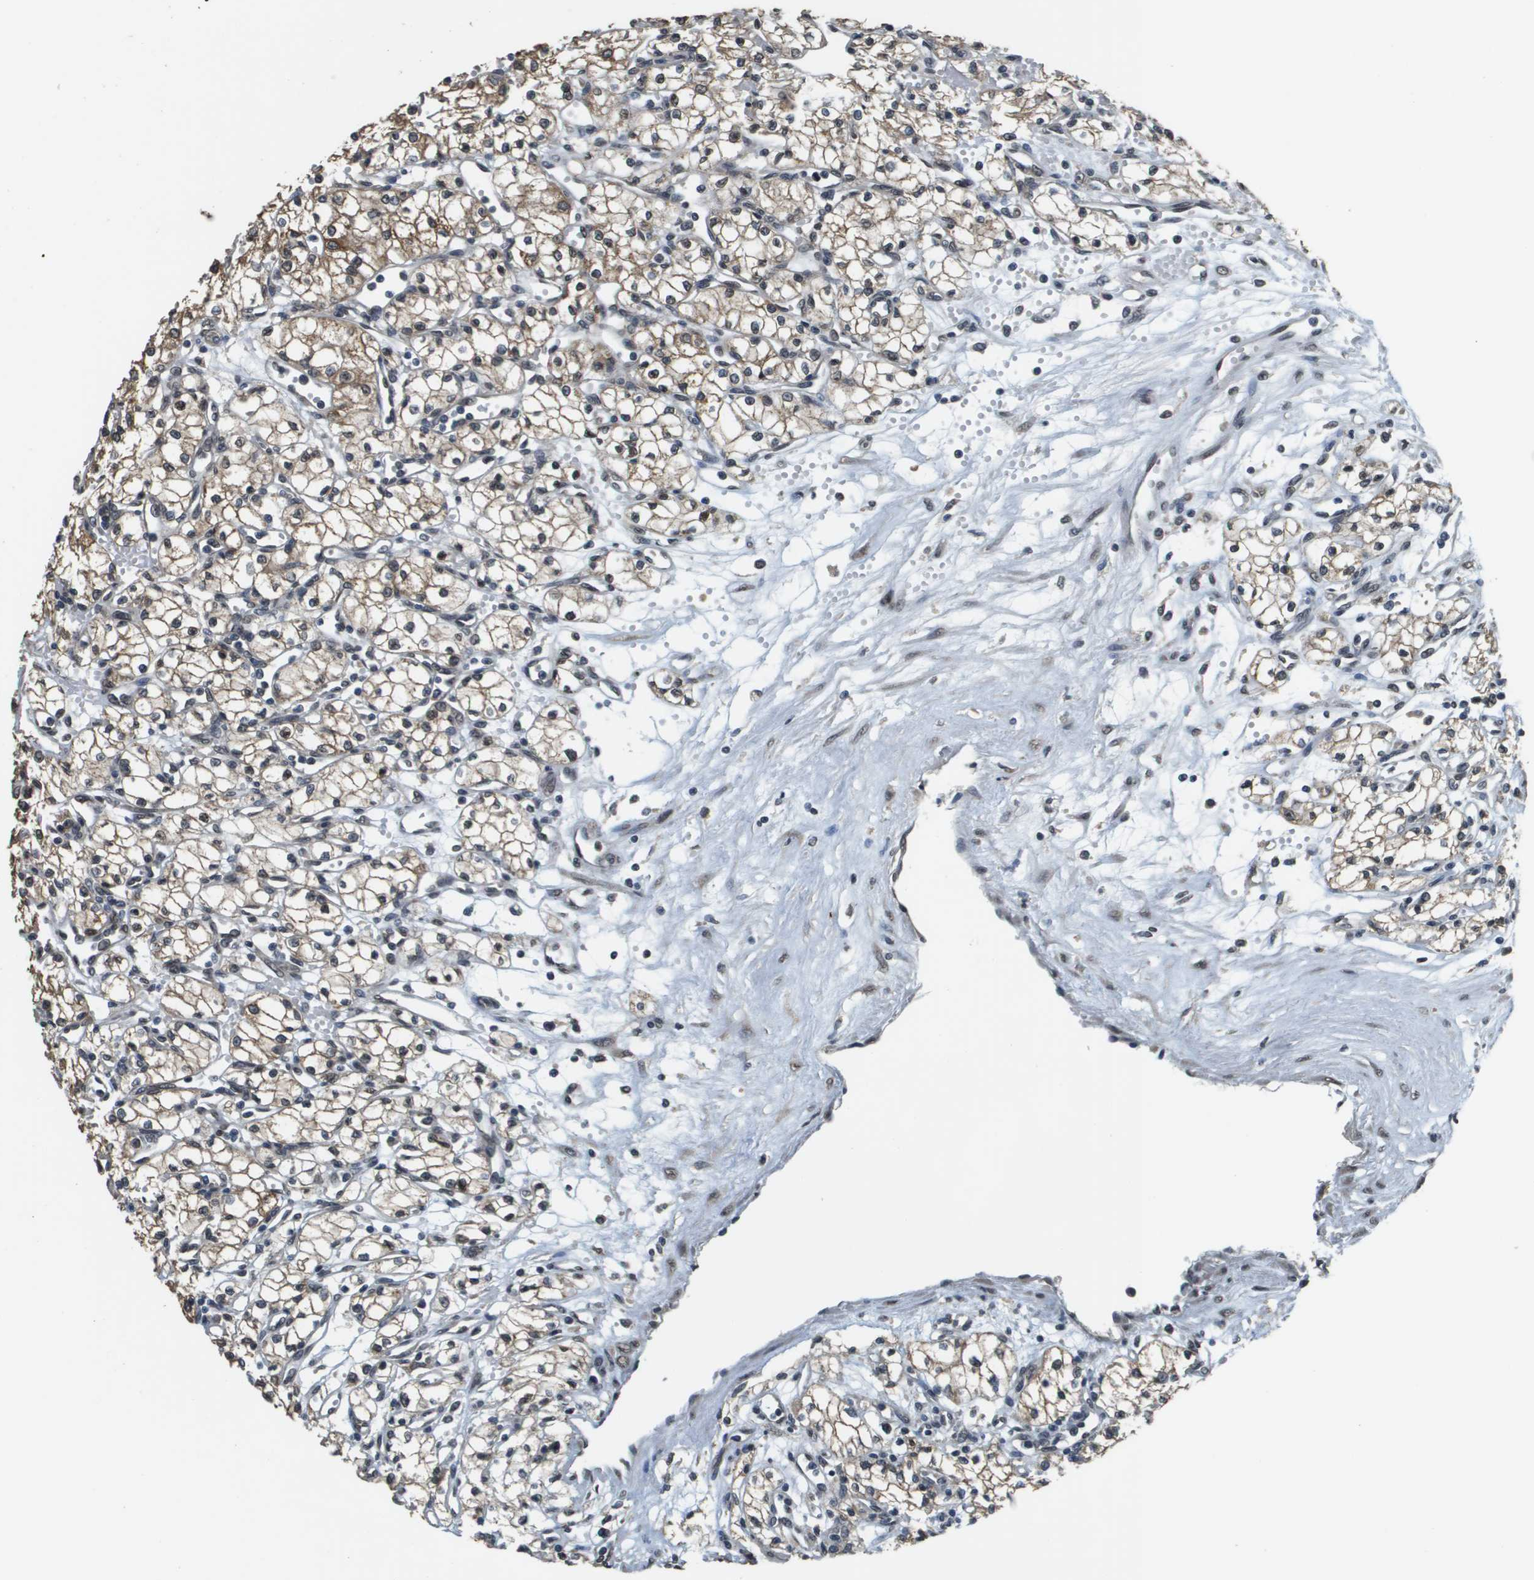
{"staining": {"intensity": "moderate", "quantity": ">75%", "location": "cytoplasmic/membranous,nuclear"}, "tissue": "renal cancer", "cell_type": "Tumor cells", "image_type": "cancer", "snomed": [{"axis": "morphology", "description": "Normal tissue, NOS"}, {"axis": "morphology", "description": "Adenocarcinoma, NOS"}, {"axis": "topography", "description": "Kidney"}], "caption": "Tumor cells display medium levels of moderate cytoplasmic/membranous and nuclear expression in approximately >75% of cells in renal cancer (adenocarcinoma).", "gene": "FANCC", "patient": {"sex": "male", "age": 59}}